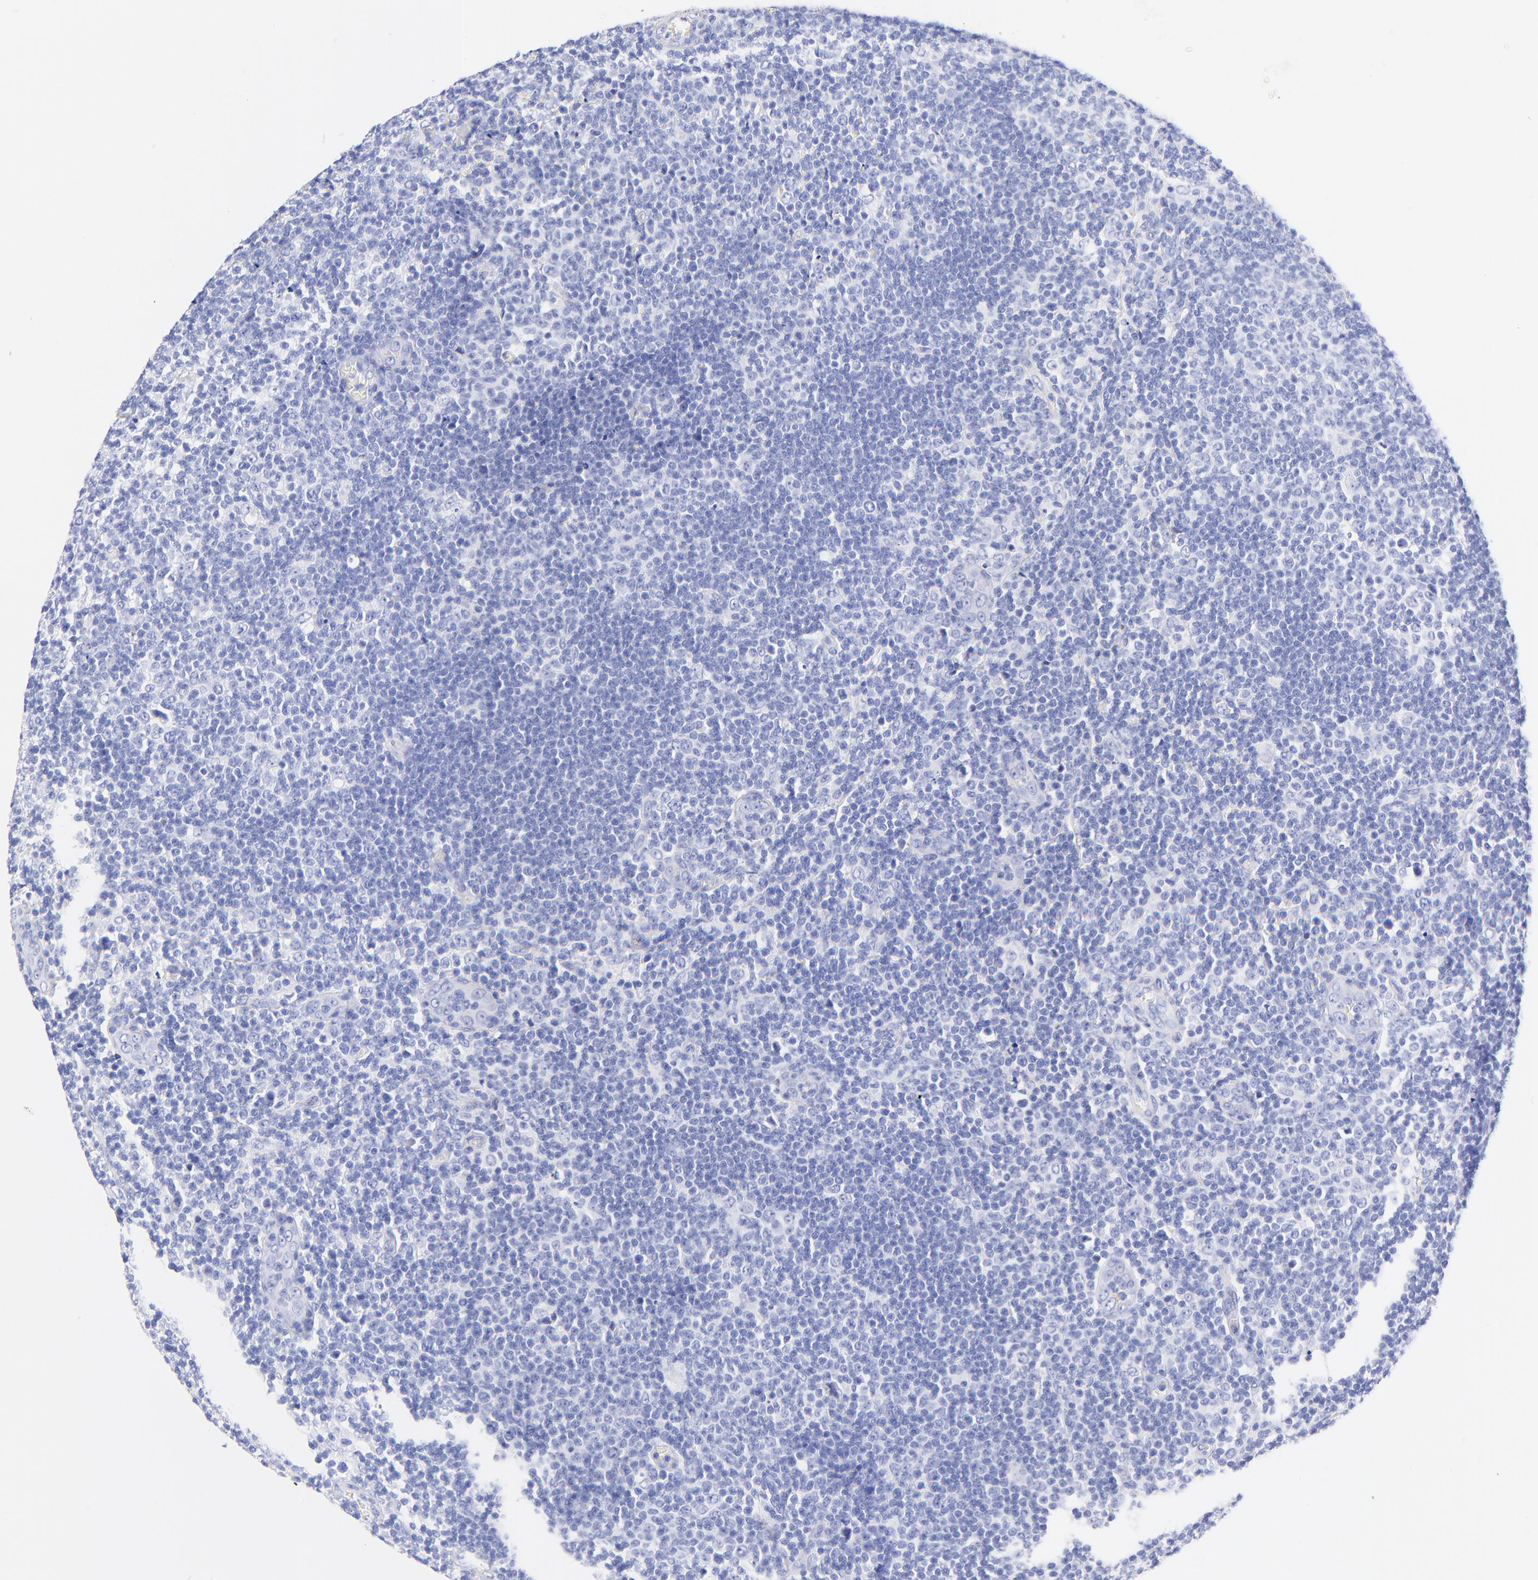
{"staining": {"intensity": "negative", "quantity": "none", "location": "none"}, "tissue": "lymphoma", "cell_type": "Tumor cells", "image_type": "cancer", "snomed": [{"axis": "morphology", "description": "Malignant lymphoma, non-Hodgkin's type, Low grade"}, {"axis": "topography", "description": "Lymph node"}], "caption": "Tumor cells show no significant protein positivity in malignant lymphoma, non-Hodgkin's type (low-grade). (Brightfield microscopy of DAB (3,3'-diaminobenzidine) immunohistochemistry (IHC) at high magnification).", "gene": "KRT19", "patient": {"sex": "male", "age": 74}}